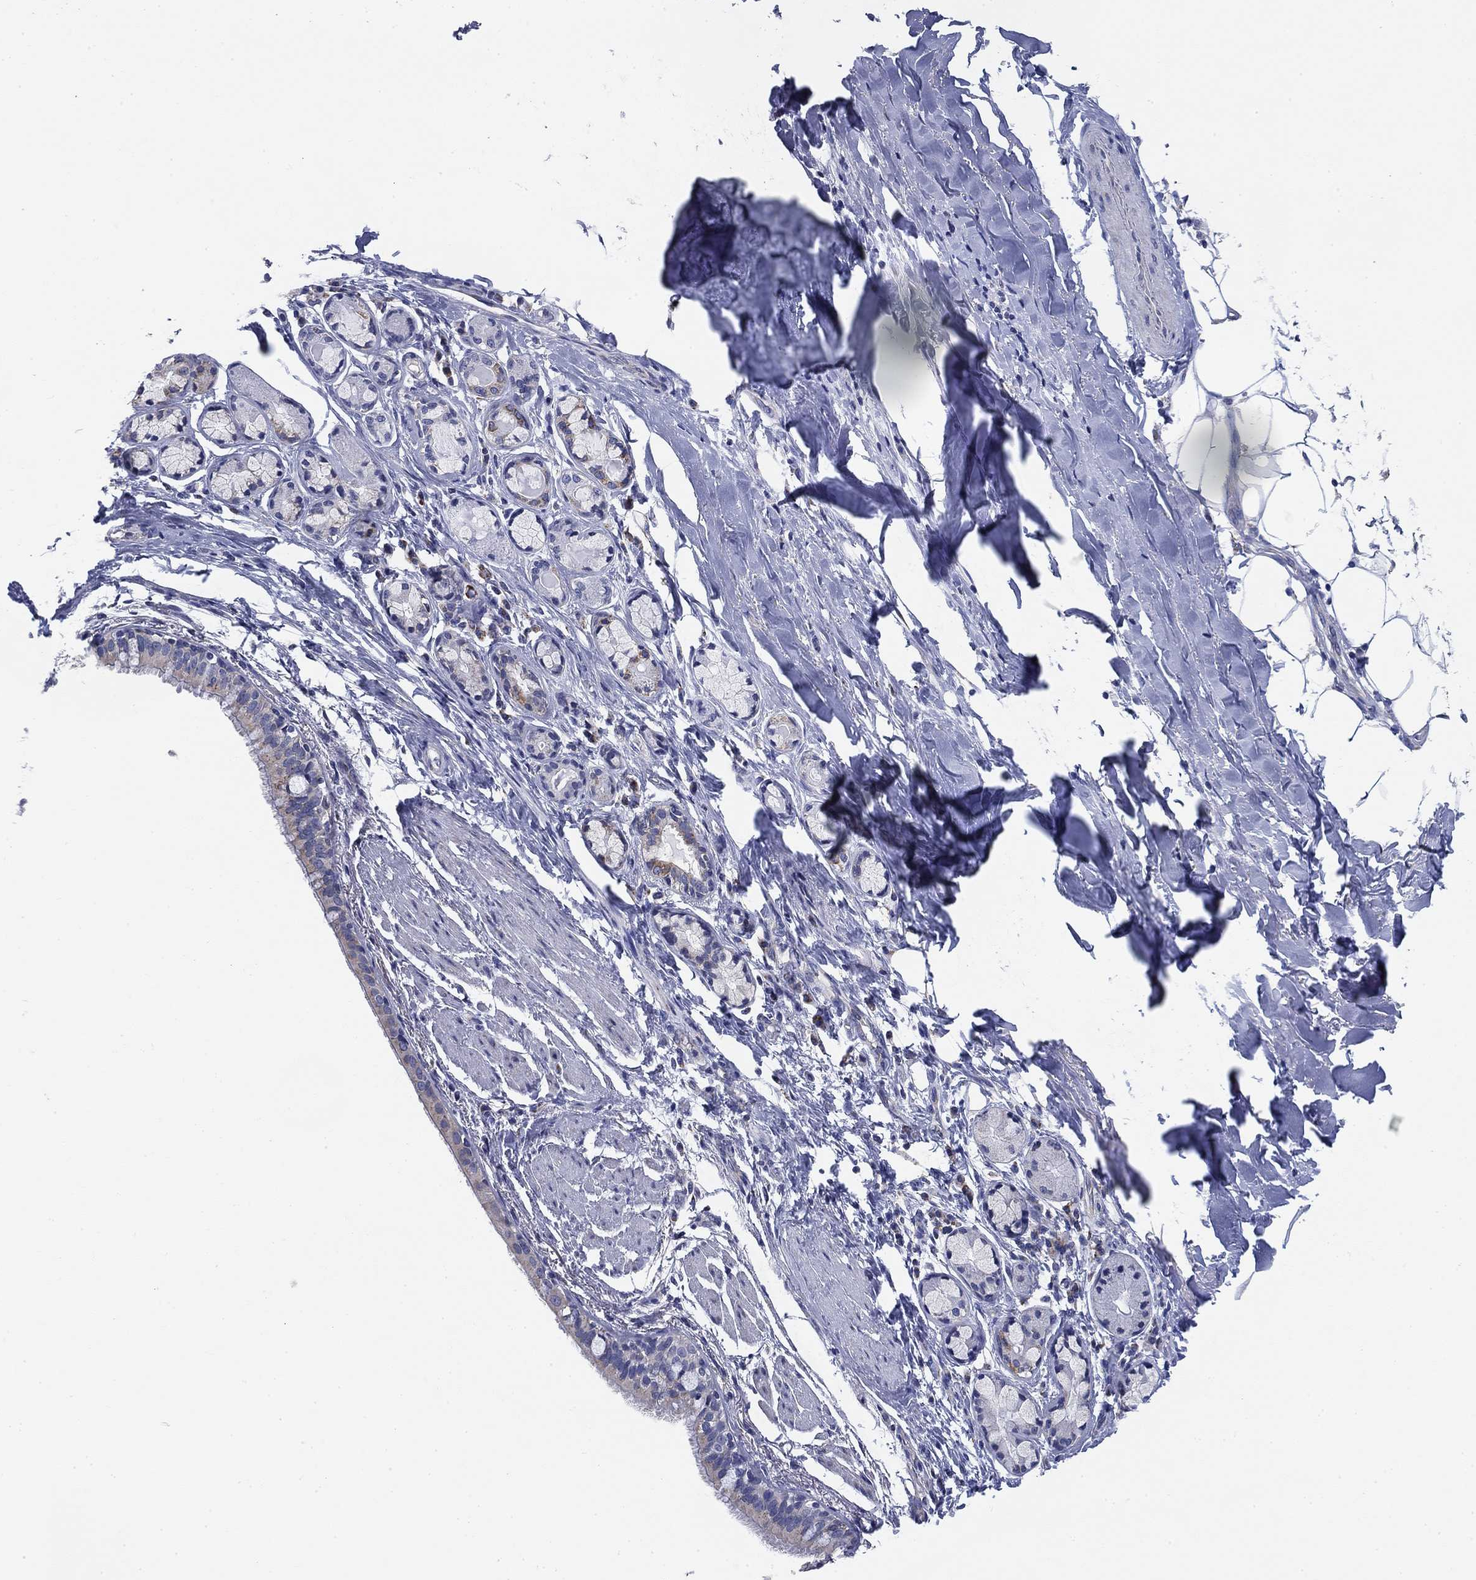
{"staining": {"intensity": "negative", "quantity": "none", "location": "none"}, "tissue": "bronchus", "cell_type": "Respiratory epithelial cells", "image_type": "normal", "snomed": [{"axis": "morphology", "description": "Normal tissue, NOS"}, {"axis": "morphology", "description": "Squamous cell carcinoma, NOS"}, {"axis": "topography", "description": "Bronchus"}, {"axis": "topography", "description": "Lung"}], "caption": "DAB immunohistochemical staining of unremarkable human bronchus shows no significant expression in respiratory epithelial cells. The staining was performed using DAB (3,3'-diaminobenzidine) to visualize the protein expression in brown, while the nuclei were stained in blue with hematoxylin (Magnification: 20x).", "gene": "NACAD", "patient": {"sex": "male", "age": 69}}